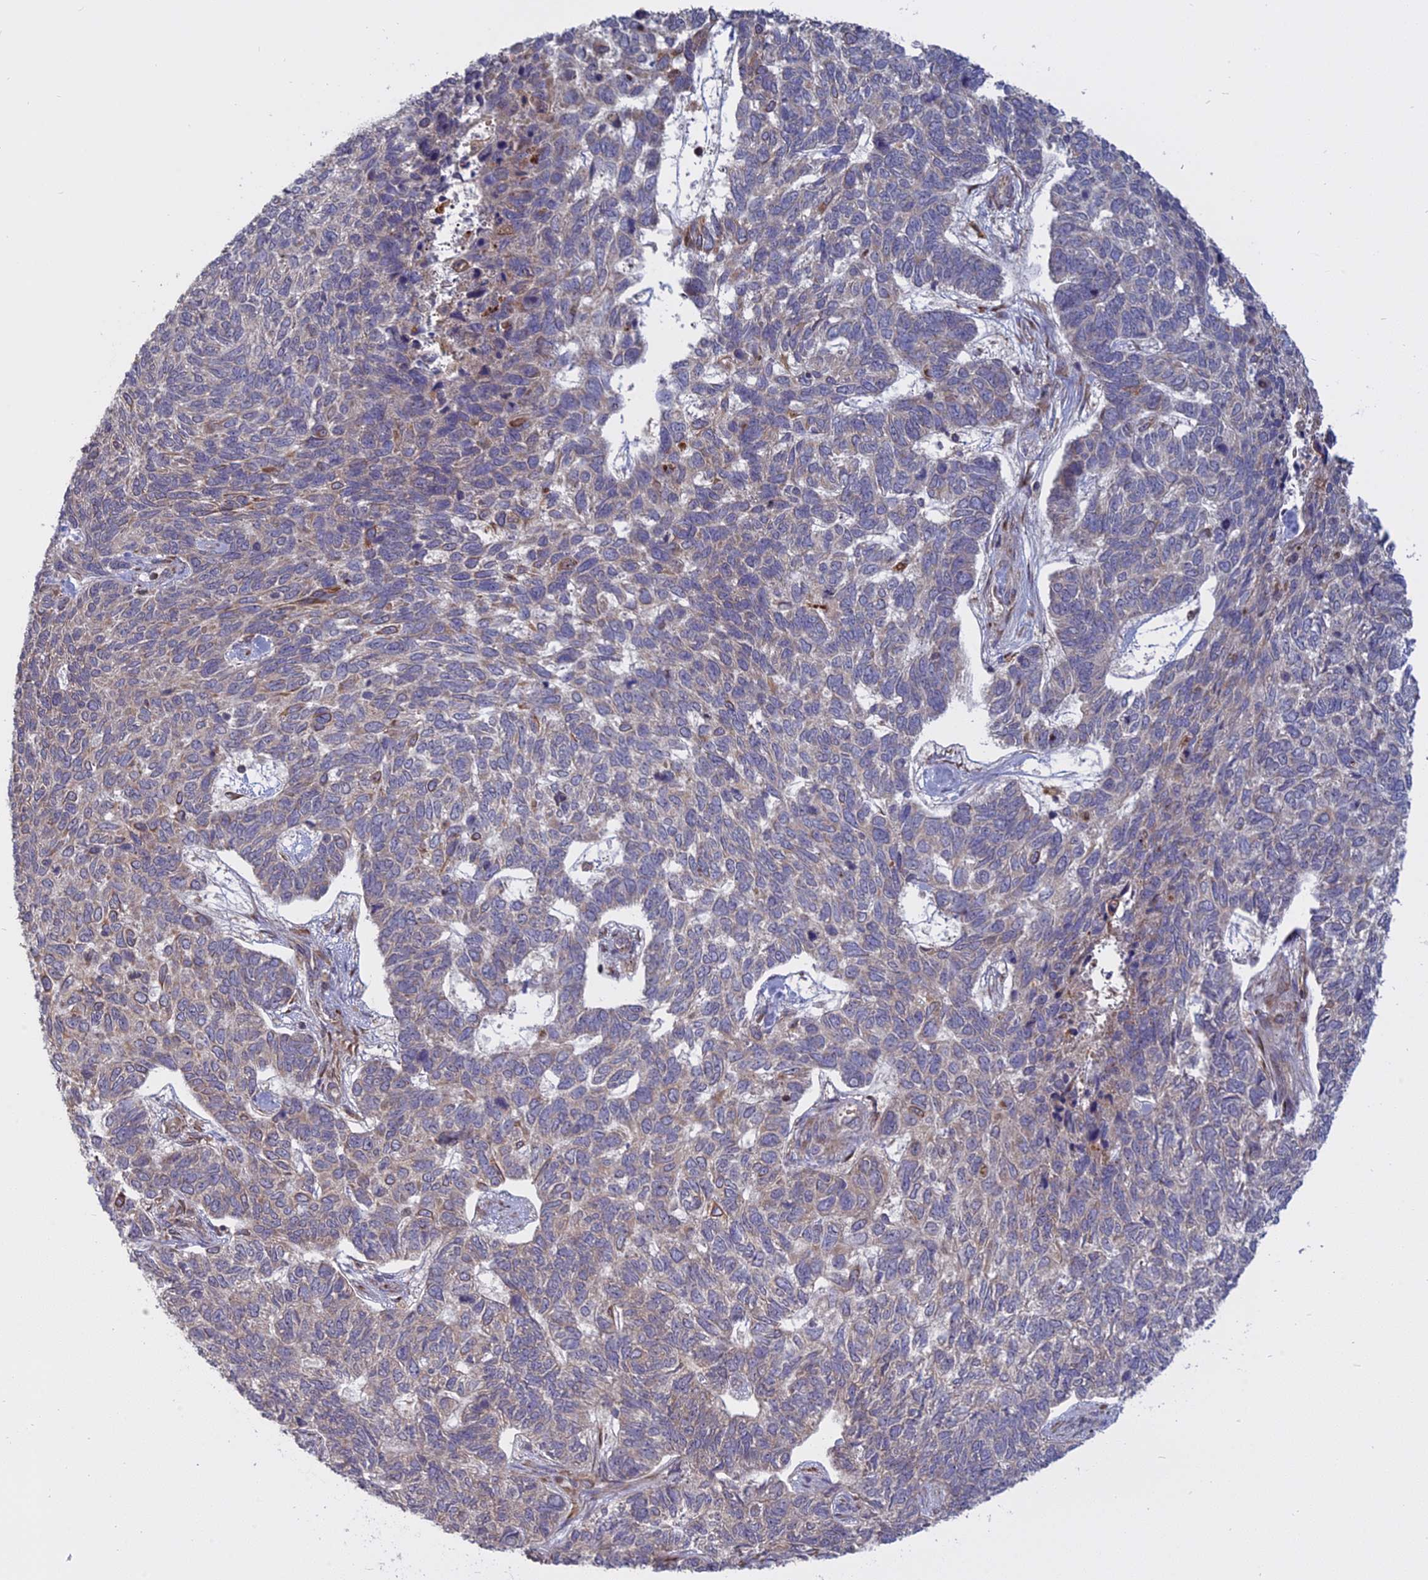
{"staining": {"intensity": "weak", "quantity": "<25%", "location": "cytoplasmic/membranous"}, "tissue": "skin cancer", "cell_type": "Tumor cells", "image_type": "cancer", "snomed": [{"axis": "morphology", "description": "Basal cell carcinoma"}, {"axis": "topography", "description": "Skin"}], "caption": "Basal cell carcinoma (skin) was stained to show a protein in brown. There is no significant staining in tumor cells. The staining is performed using DAB (3,3'-diaminobenzidine) brown chromogen with nuclei counter-stained in using hematoxylin.", "gene": "TMEM208", "patient": {"sex": "female", "age": 65}}